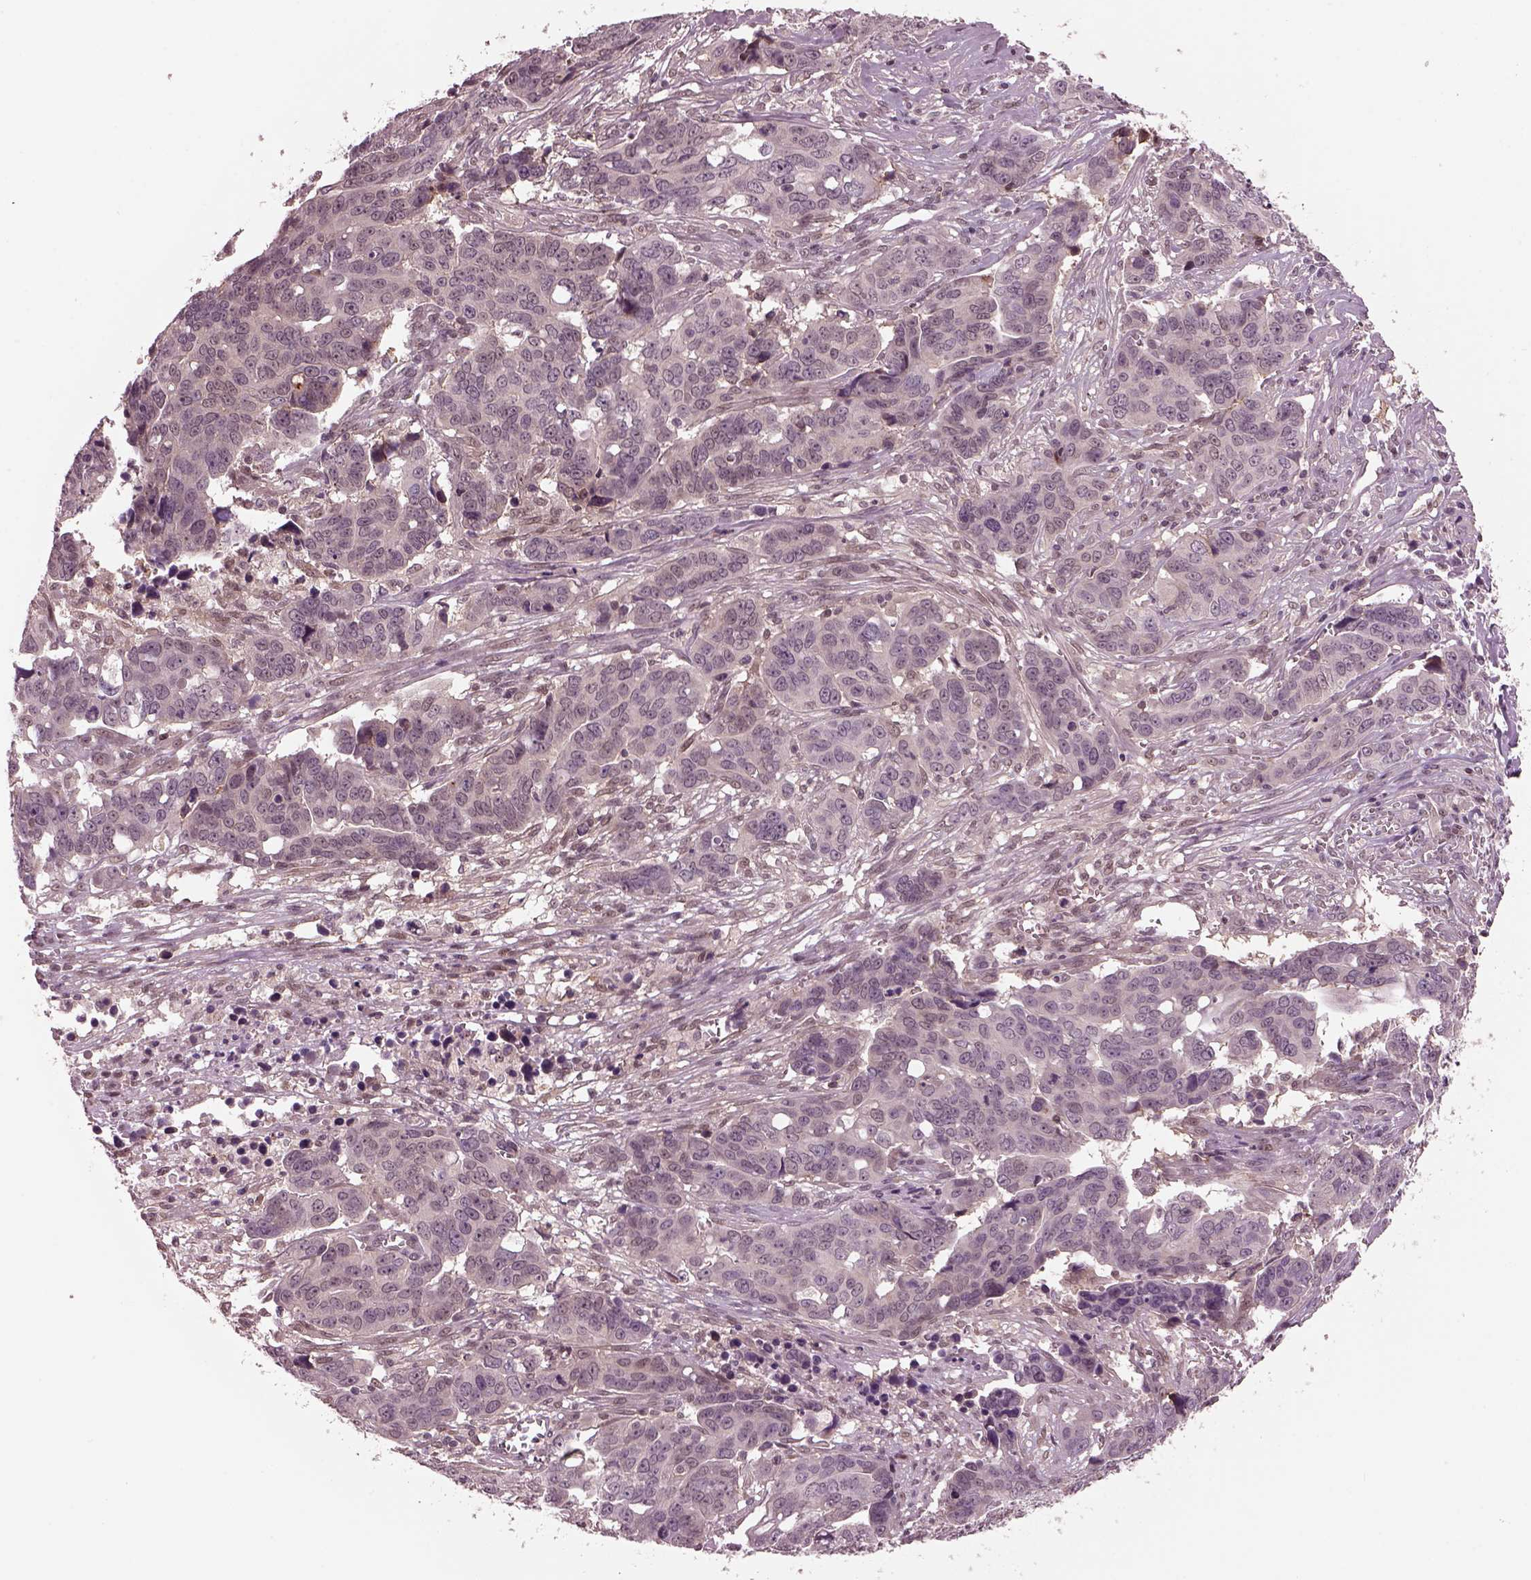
{"staining": {"intensity": "negative", "quantity": "none", "location": "none"}, "tissue": "ovarian cancer", "cell_type": "Tumor cells", "image_type": "cancer", "snomed": [{"axis": "morphology", "description": "Carcinoma, endometroid"}, {"axis": "topography", "description": "Ovary"}], "caption": "High power microscopy micrograph of an immunohistochemistry image of ovarian cancer (endometroid carcinoma), revealing no significant staining in tumor cells.", "gene": "SRI", "patient": {"sex": "female", "age": 78}}